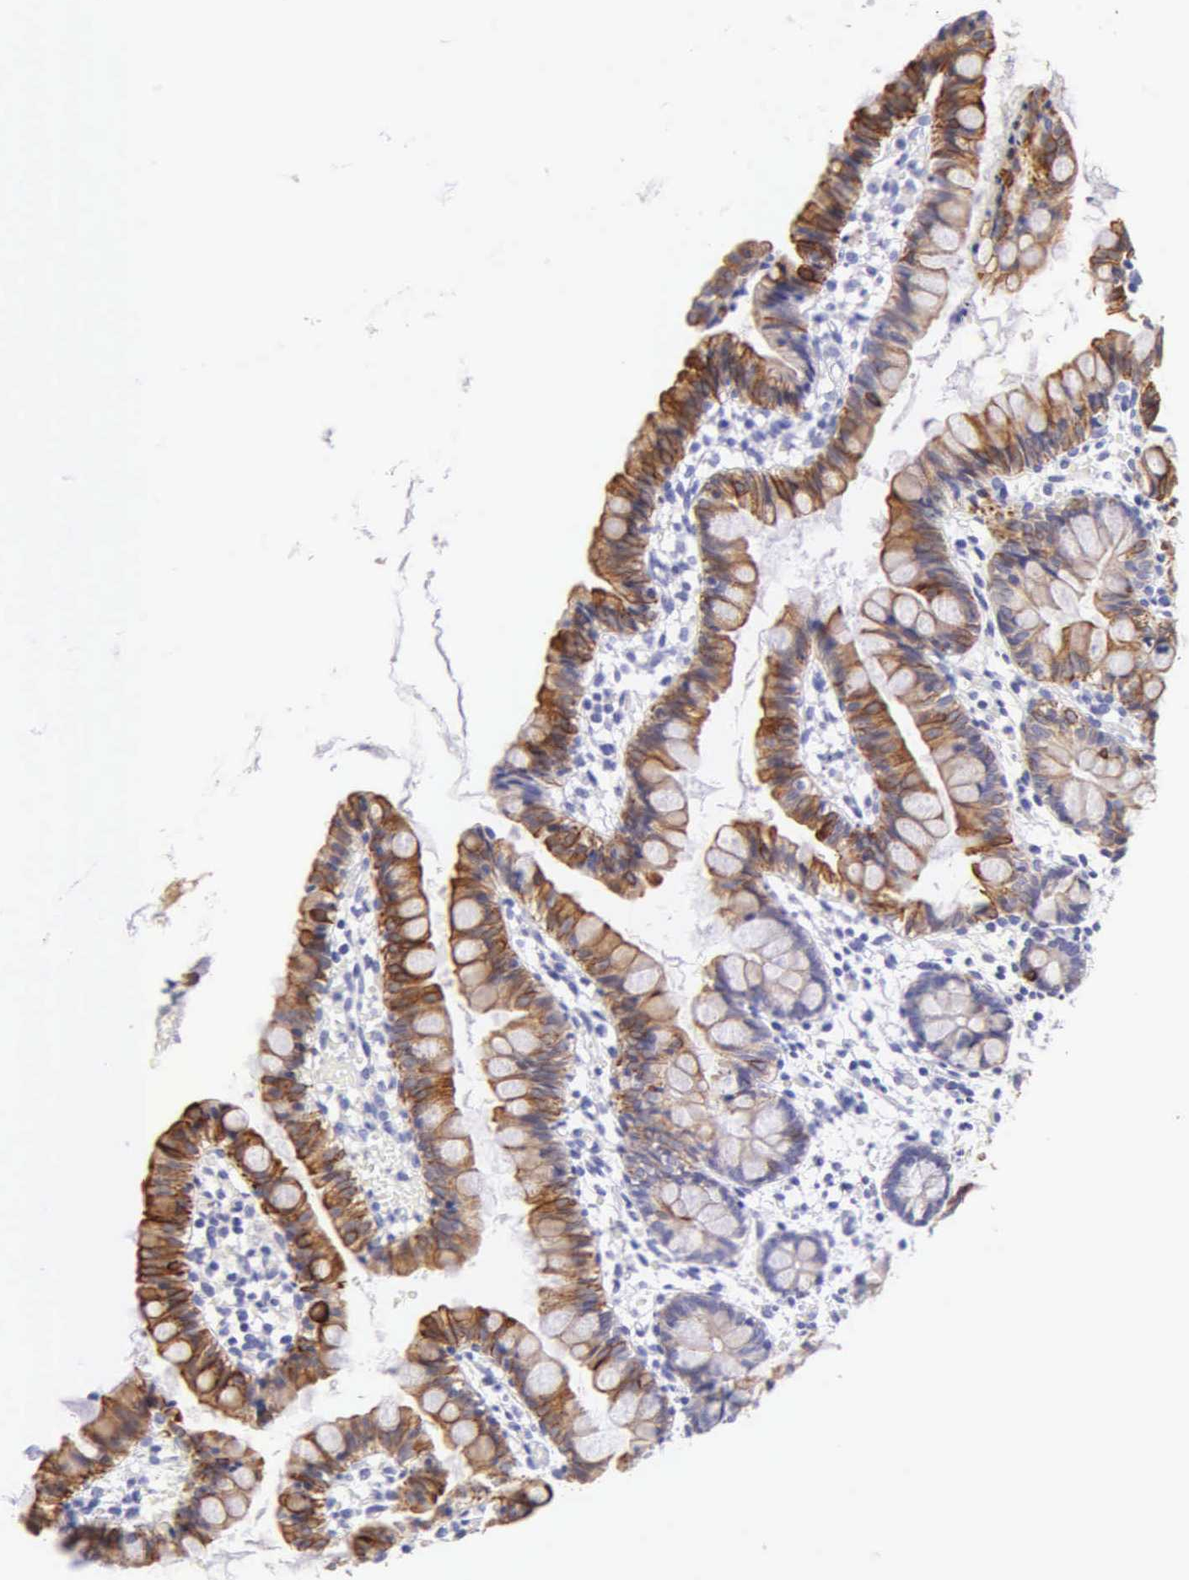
{"staining": {"intensity": "strong", "quantity": ">75%", "location": "cytoplasmic/membranous"}, "tissue": "small intestine", "cell_type": "Glandular cells", "image_type": "normal", "snomed": [{"axis": "morphology", "description": "Normal tissue, NOS"}, {"axis": "topography", "description": "Small intestine"}], "caption": "This is a photomicrograph of immunohistochemistry staining of unremarkable small intestine, which shows strong expression in the cytoplasmic/membranous of glandular cells.", "gene": "KRT17", "patient": {"sex": "male", "age": 1}}